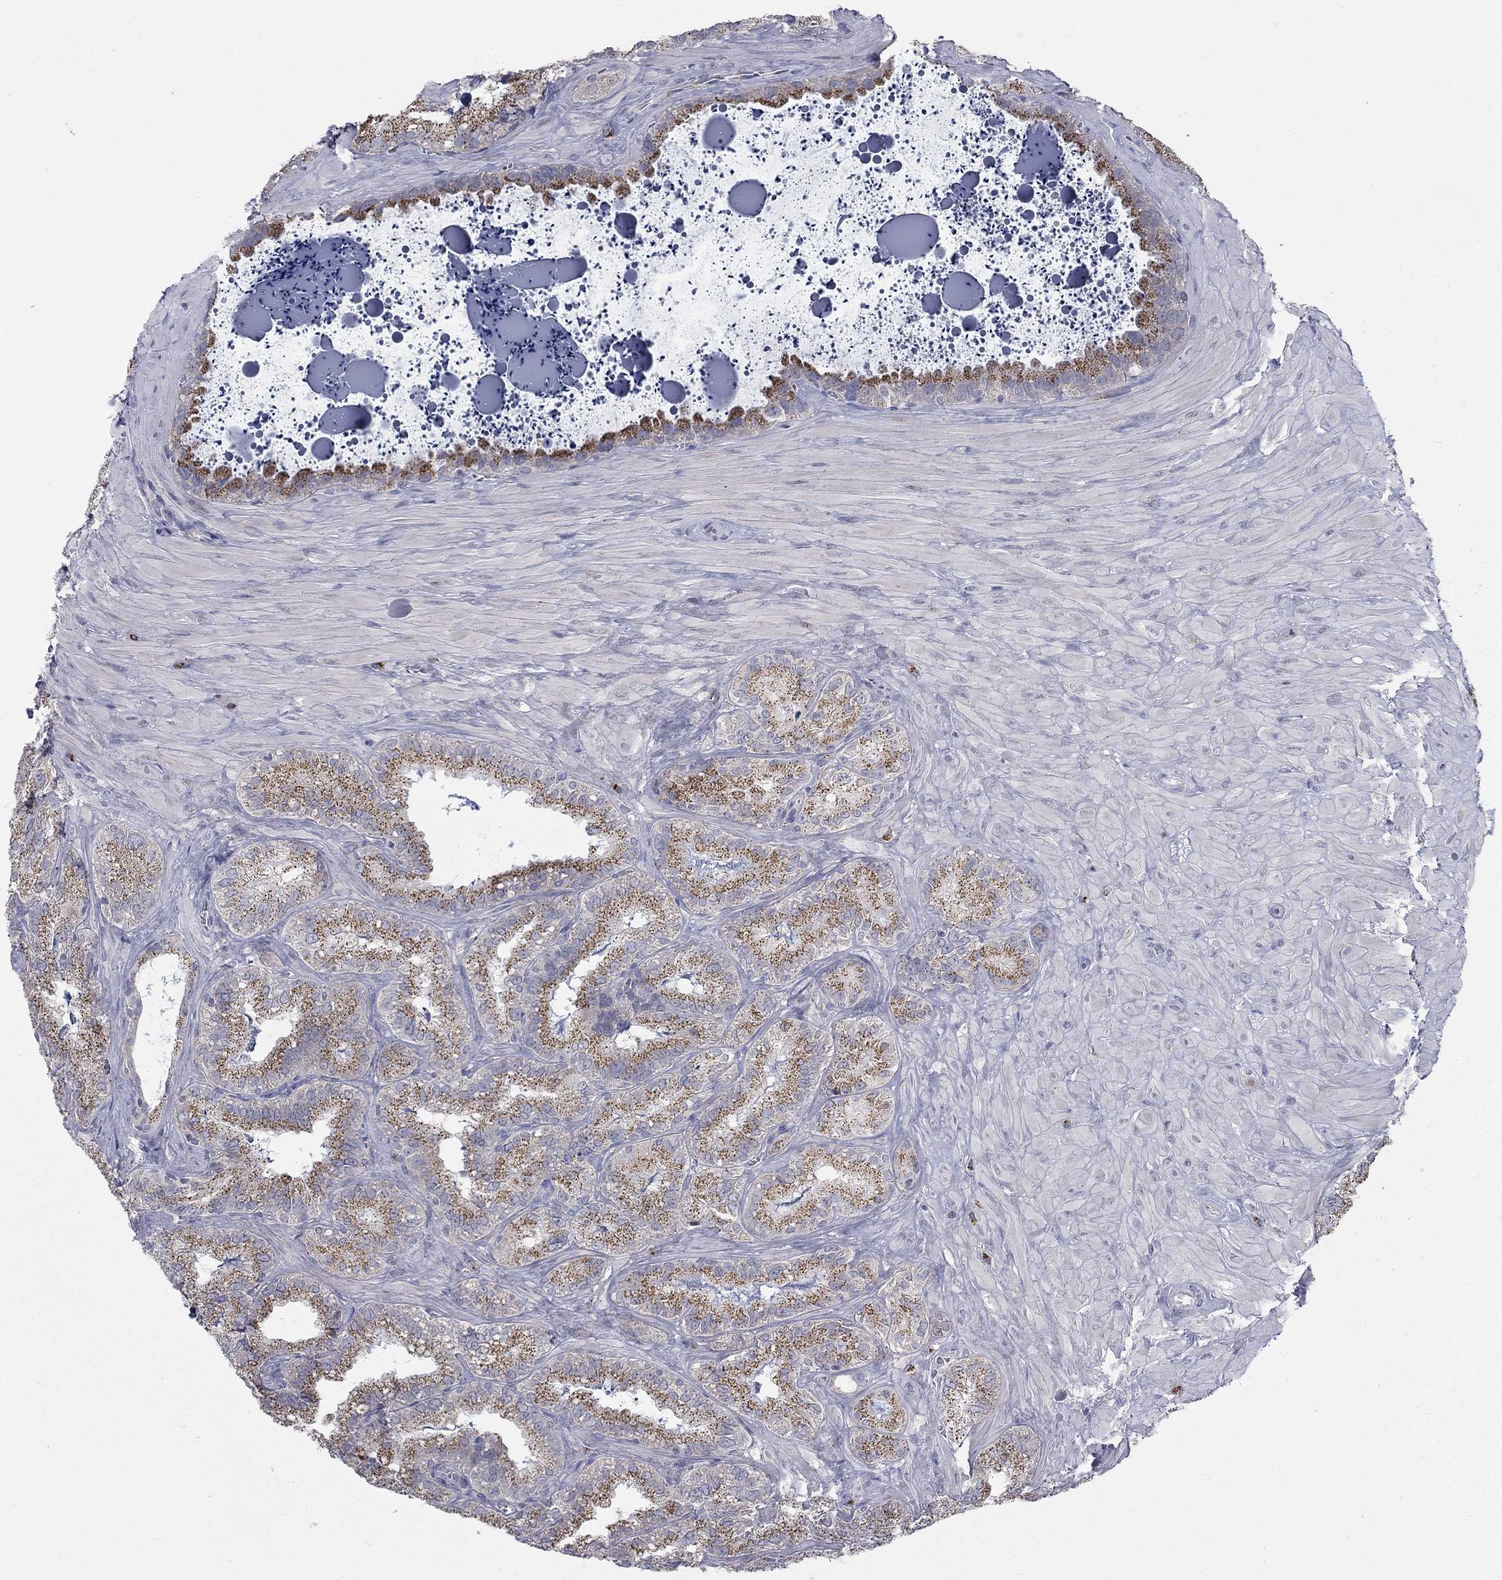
{"staining": {"intensity": "strong", "quantity": "25%-75%", "location": "cytoplasmic/membranous"}, "tissue": "seminal vesicle", "cell_type": "Glandular cells", "image_type": "normal", "snomed": [{"axis": "morphology", "description": "Normal tissue, NOS"}, {"axis": "topography", "description": "Seminal veicle"}], "caption": "Brown immunohistochemical staining in unremarkable seminal vesicle reveals strong cytoplasmic/membranous positivity in approximately 25%-75% of glandular cells. (DAB (3,3'-diaminobenzidine) IHC, brown staining for protein, blue staining for nuclei).", "gene": "PANK3", "patient": {"sex": "male", "age": 57}}